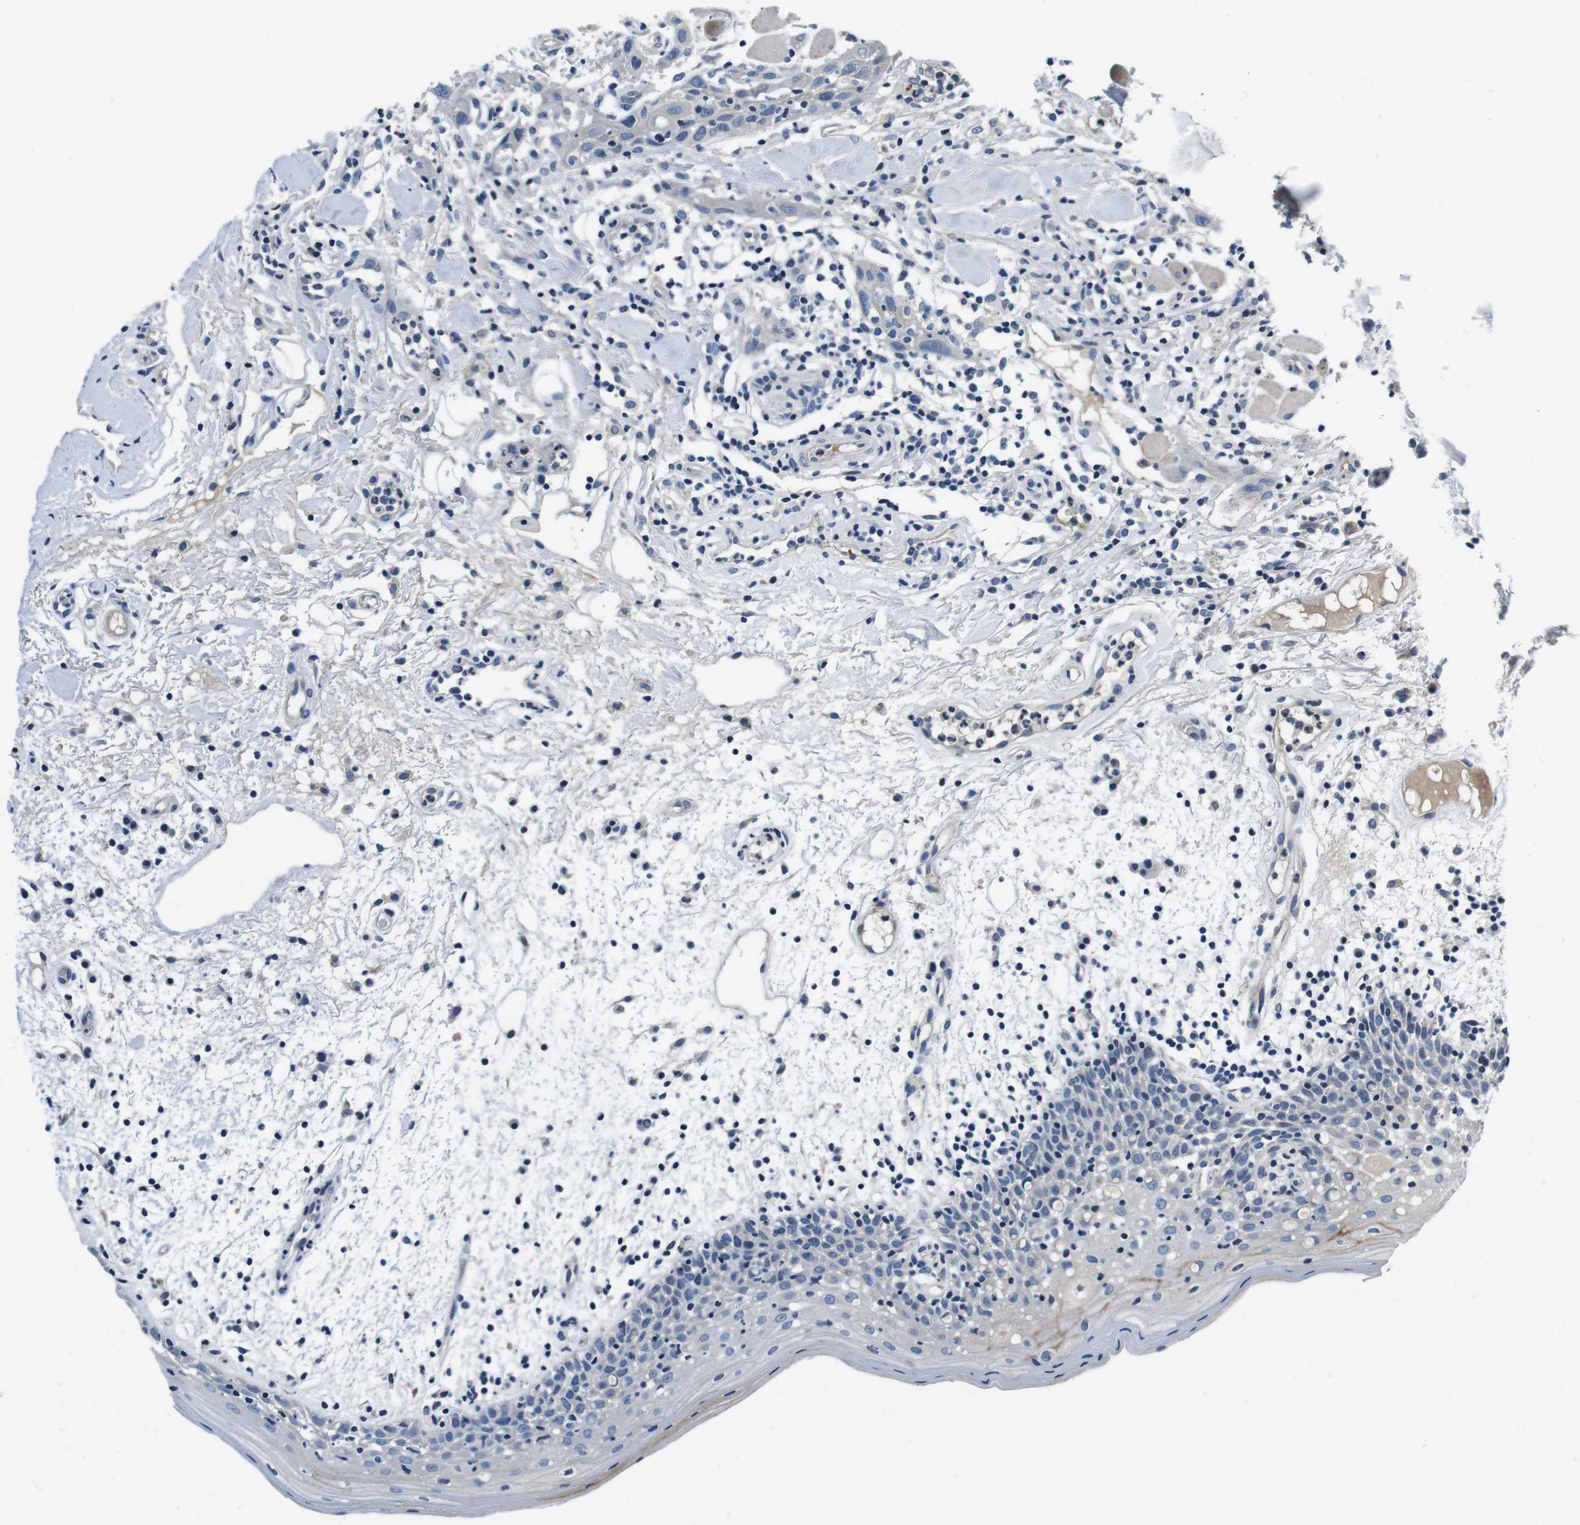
{"staining": {"intensity": "negative", "quantity": "none", "location": "none"}, "tissue": "oral mucosa", "cell_type": "Squamous epithelial cells", "image_type": "normal", "snomed": [{"axis": "morphology", "description": "Normal tissue, NOS"}, {"axis": "morphology", "description": "Squamous cell carcinoma, NOS"}, {"axis": "topography", "description": "Skeletal muscle"}, {"axis": "topography", "description": "Oral tissue"}], "caption": "The image shows no significant positivity in squamous epithelial cells of oral mucosa. (Stains: DAB (3,3'-diaminobenzidine) IHC with hematoxylin counter stain, Microscopy: brightfield microscopy at high magnification).", "gene": "KCNJ5", "patient": {"sex": "male", "age": 71}}